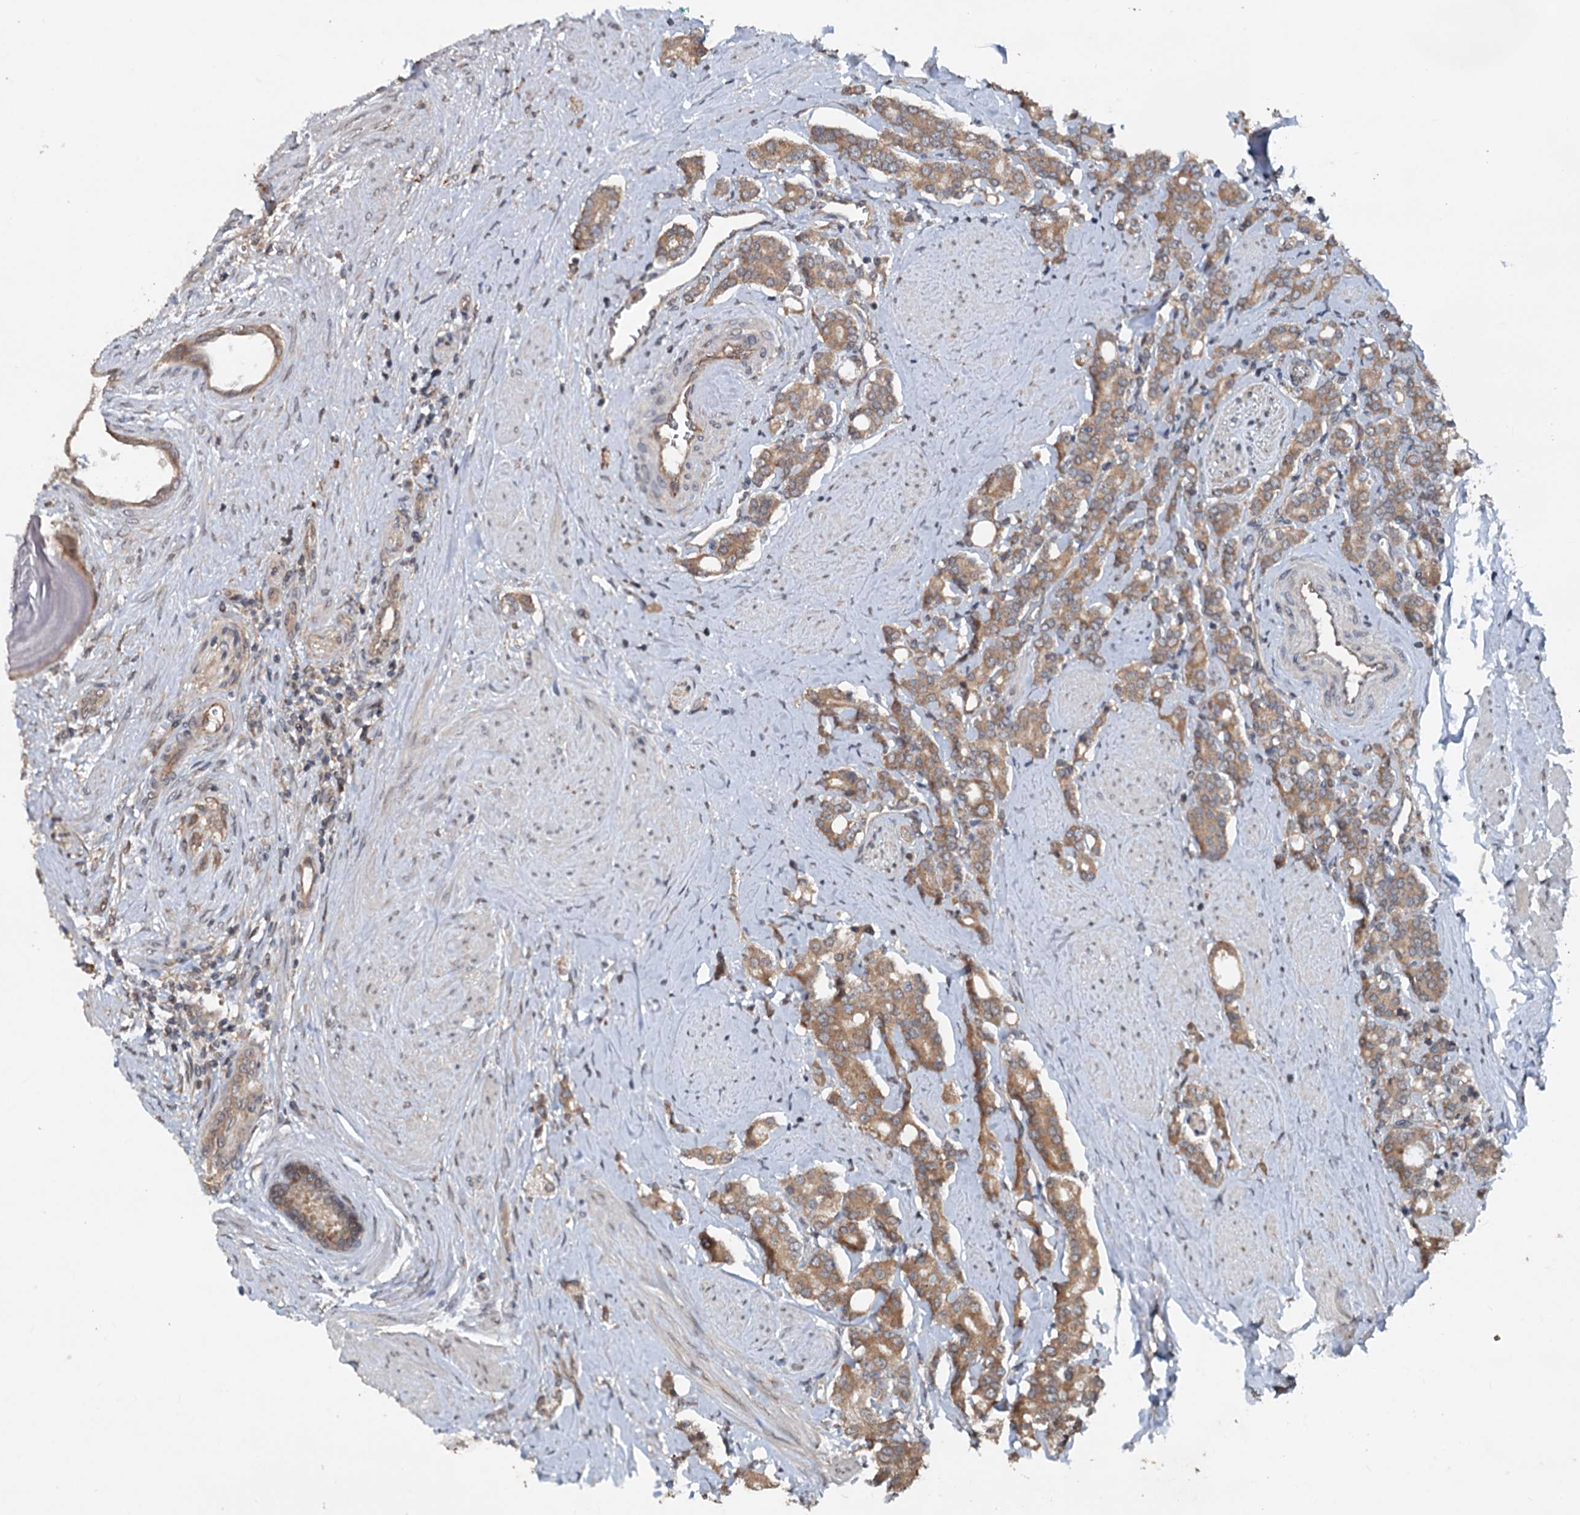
{"staining": {"intensity": "moderate", "quantity": ">75%", "location": "cytoplasmic/membranous"}, "tissue": "prostate cancer", "cell_type": "Tumor cells", "image_type": "cancer", "snomed": [{"axis": "morphology", "description": "Adenocarcinoma, High grade"}, {"axis": "topography", "description": "Prostate"}], "caption": "IHC of prostate high-grade adenocarcinoma reveals medium levels of moderate cytoplasmic/membranous positivity in about >75% of tumor cells. Using DAB (brown) and hematoxylin (blue) stains, captured at high magnification using brightfield microscopy.", "gene": "N4BP2L2", "patient": {"sex": "male", "age": 62}}